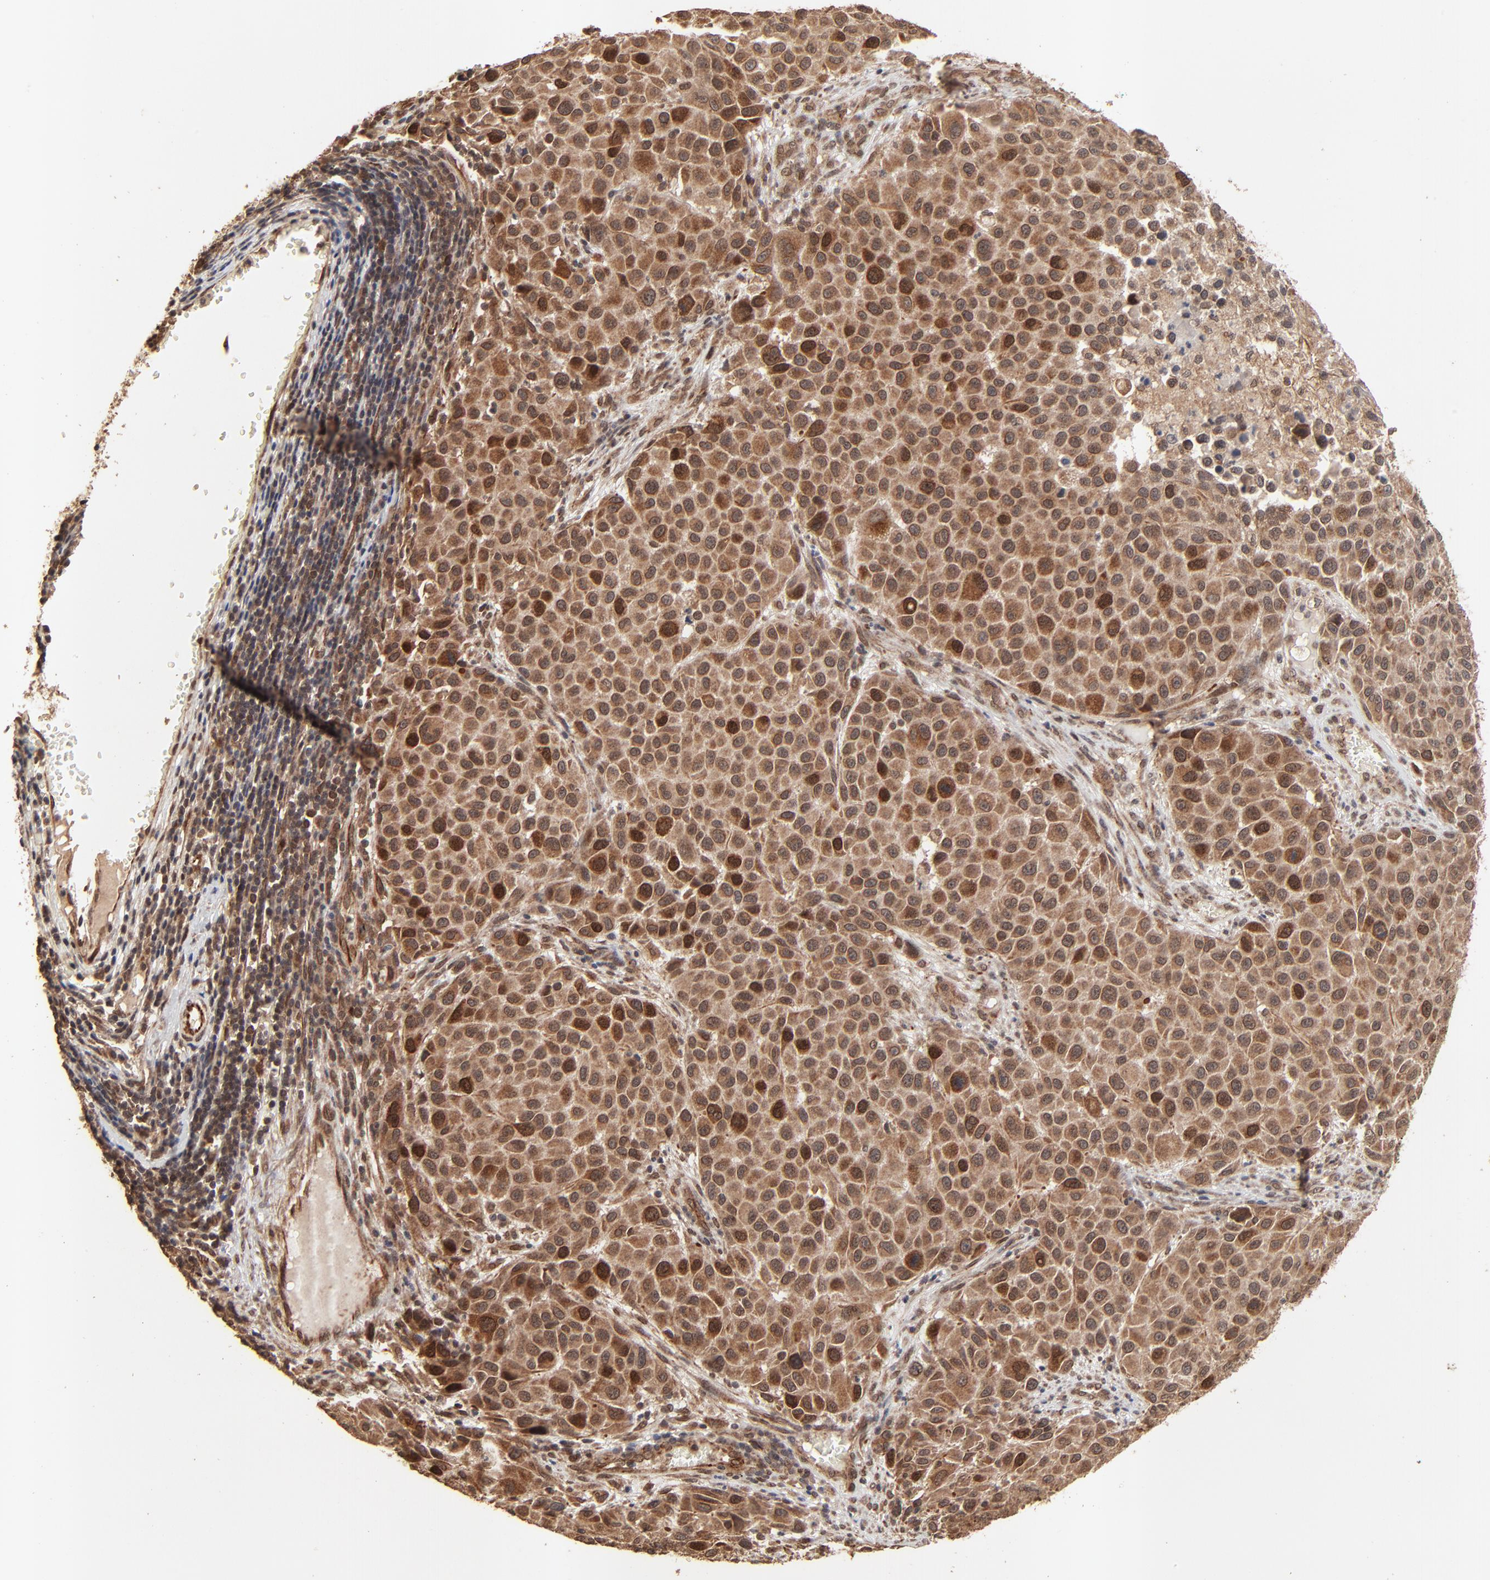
{"staining": {"intensity": "moderate", "quantity": ">75%", "location": "cytoplasmic/membranous,nuclear"}, "tissue": "melanoma", "cell_type": "Tumor cells", "image_type": "cancer", "snomed": [{"axis": "morphology", "description": "Malignant melanoma, Metastatic site"}, {"axis": "topography", "description": "Lymph node"}], "caption": "Immunohistochemical staining of malignant melanoma (metastatic site) exhibits medium levels of moderate cytoplasmic/membranous and nuclear protein positivity in about >75% of tumor cells. The staining is performed using DAB (3,3'-diaminobenzidine) brown chromogen to label protein expression. The nuclei are counter-stained blue using hematoxylin.", "gene": "FAM227A", "patient": {"sex": "male", "age": 61}}